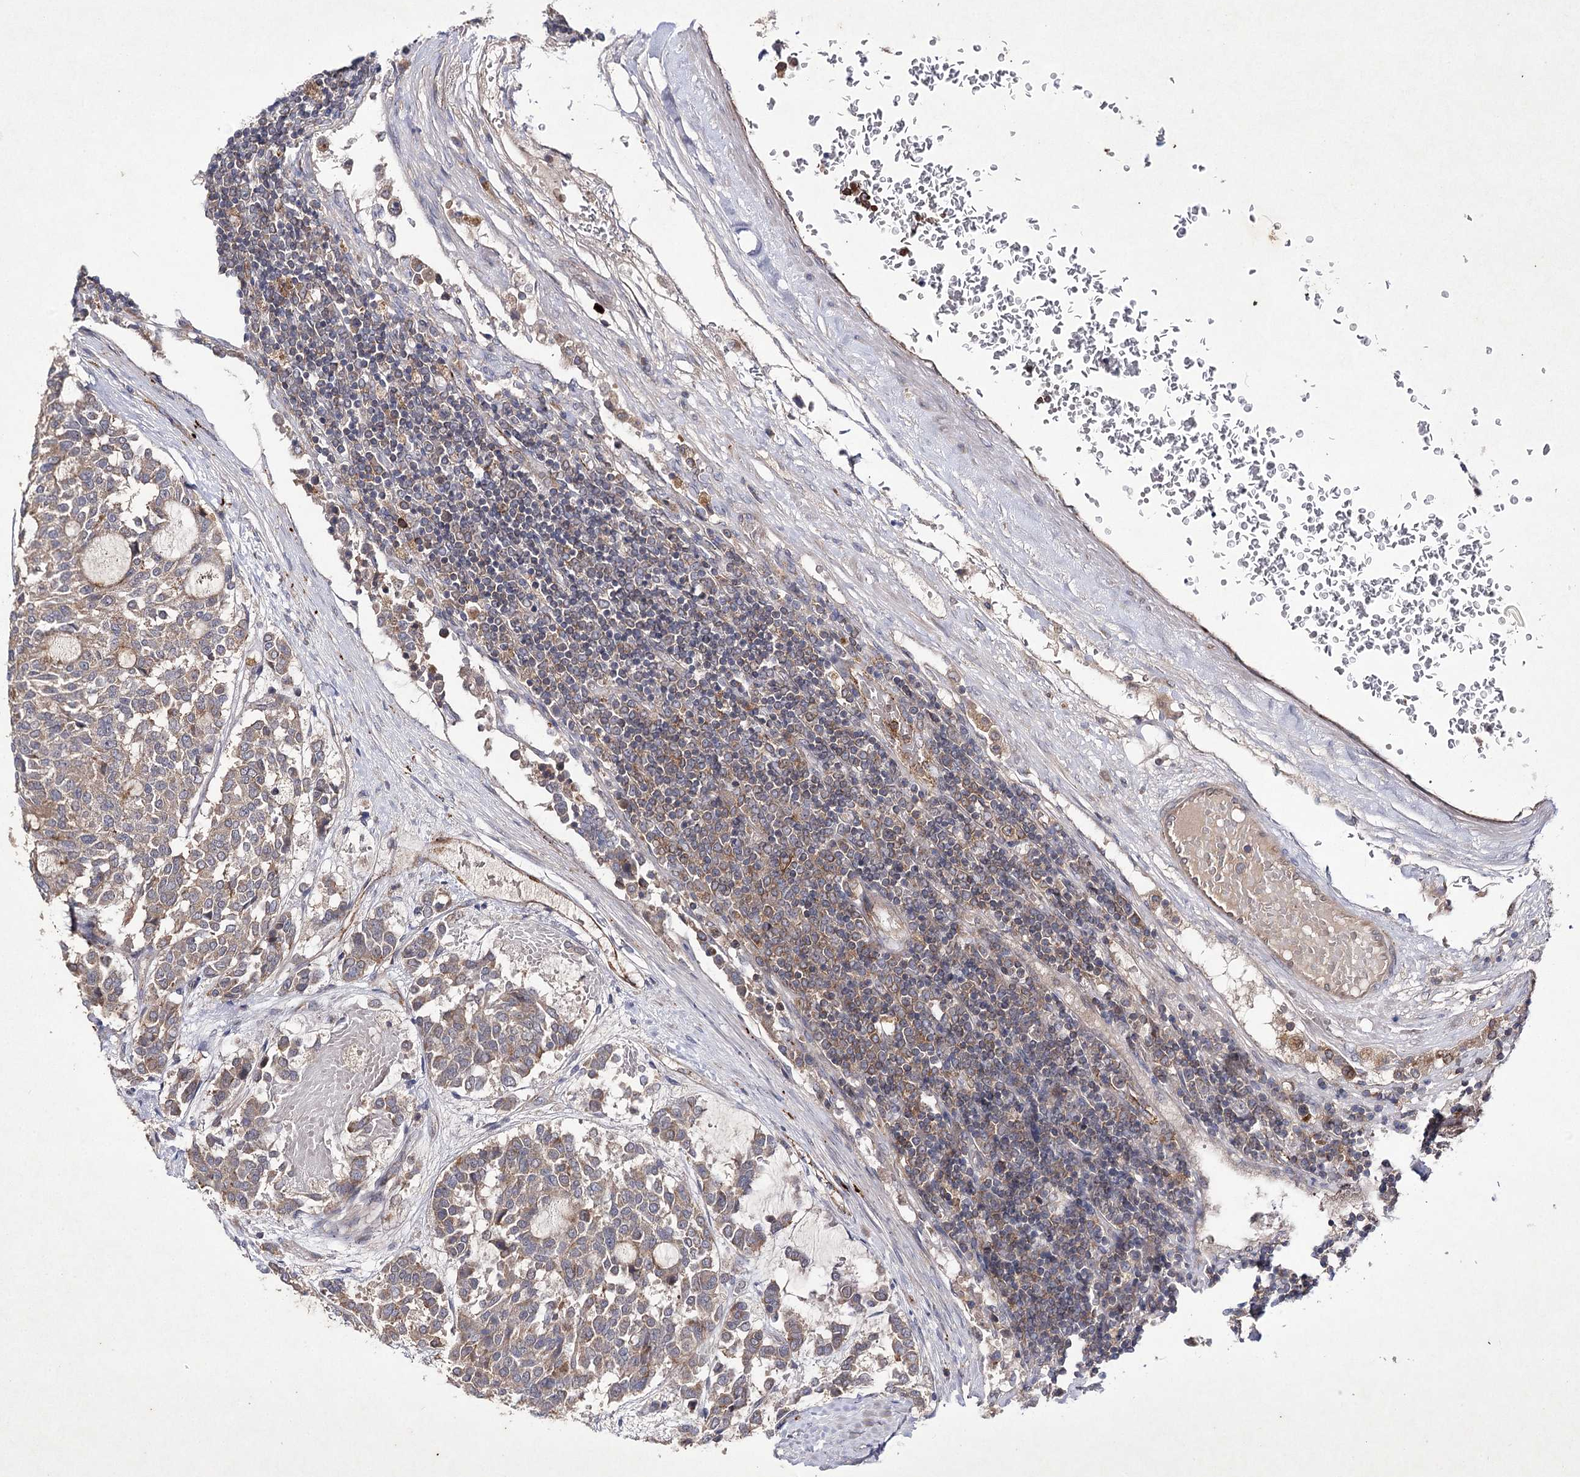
{"staining": {"intensity": "moderate", "quantity": ">75%", "location": "cytoplasmic/membranous"}, "tissue": "carcinoid", "cell_type": "Tumor cells", "image_type": "cancer", "snomed": [{"axis": "morphology", "description": "Carcinoid, malignant, NOS"}, {"axis": "topography", "description": "Pancreas"}], "caption": "Immunohistochemical staining of carcinoid (malignant) reveals medium levels of moderate cytoplasmic/membranous protein staining in about >75% of tumor cells.", "gene": "BCR", "patient": {"sex": "female", "age": 54}}